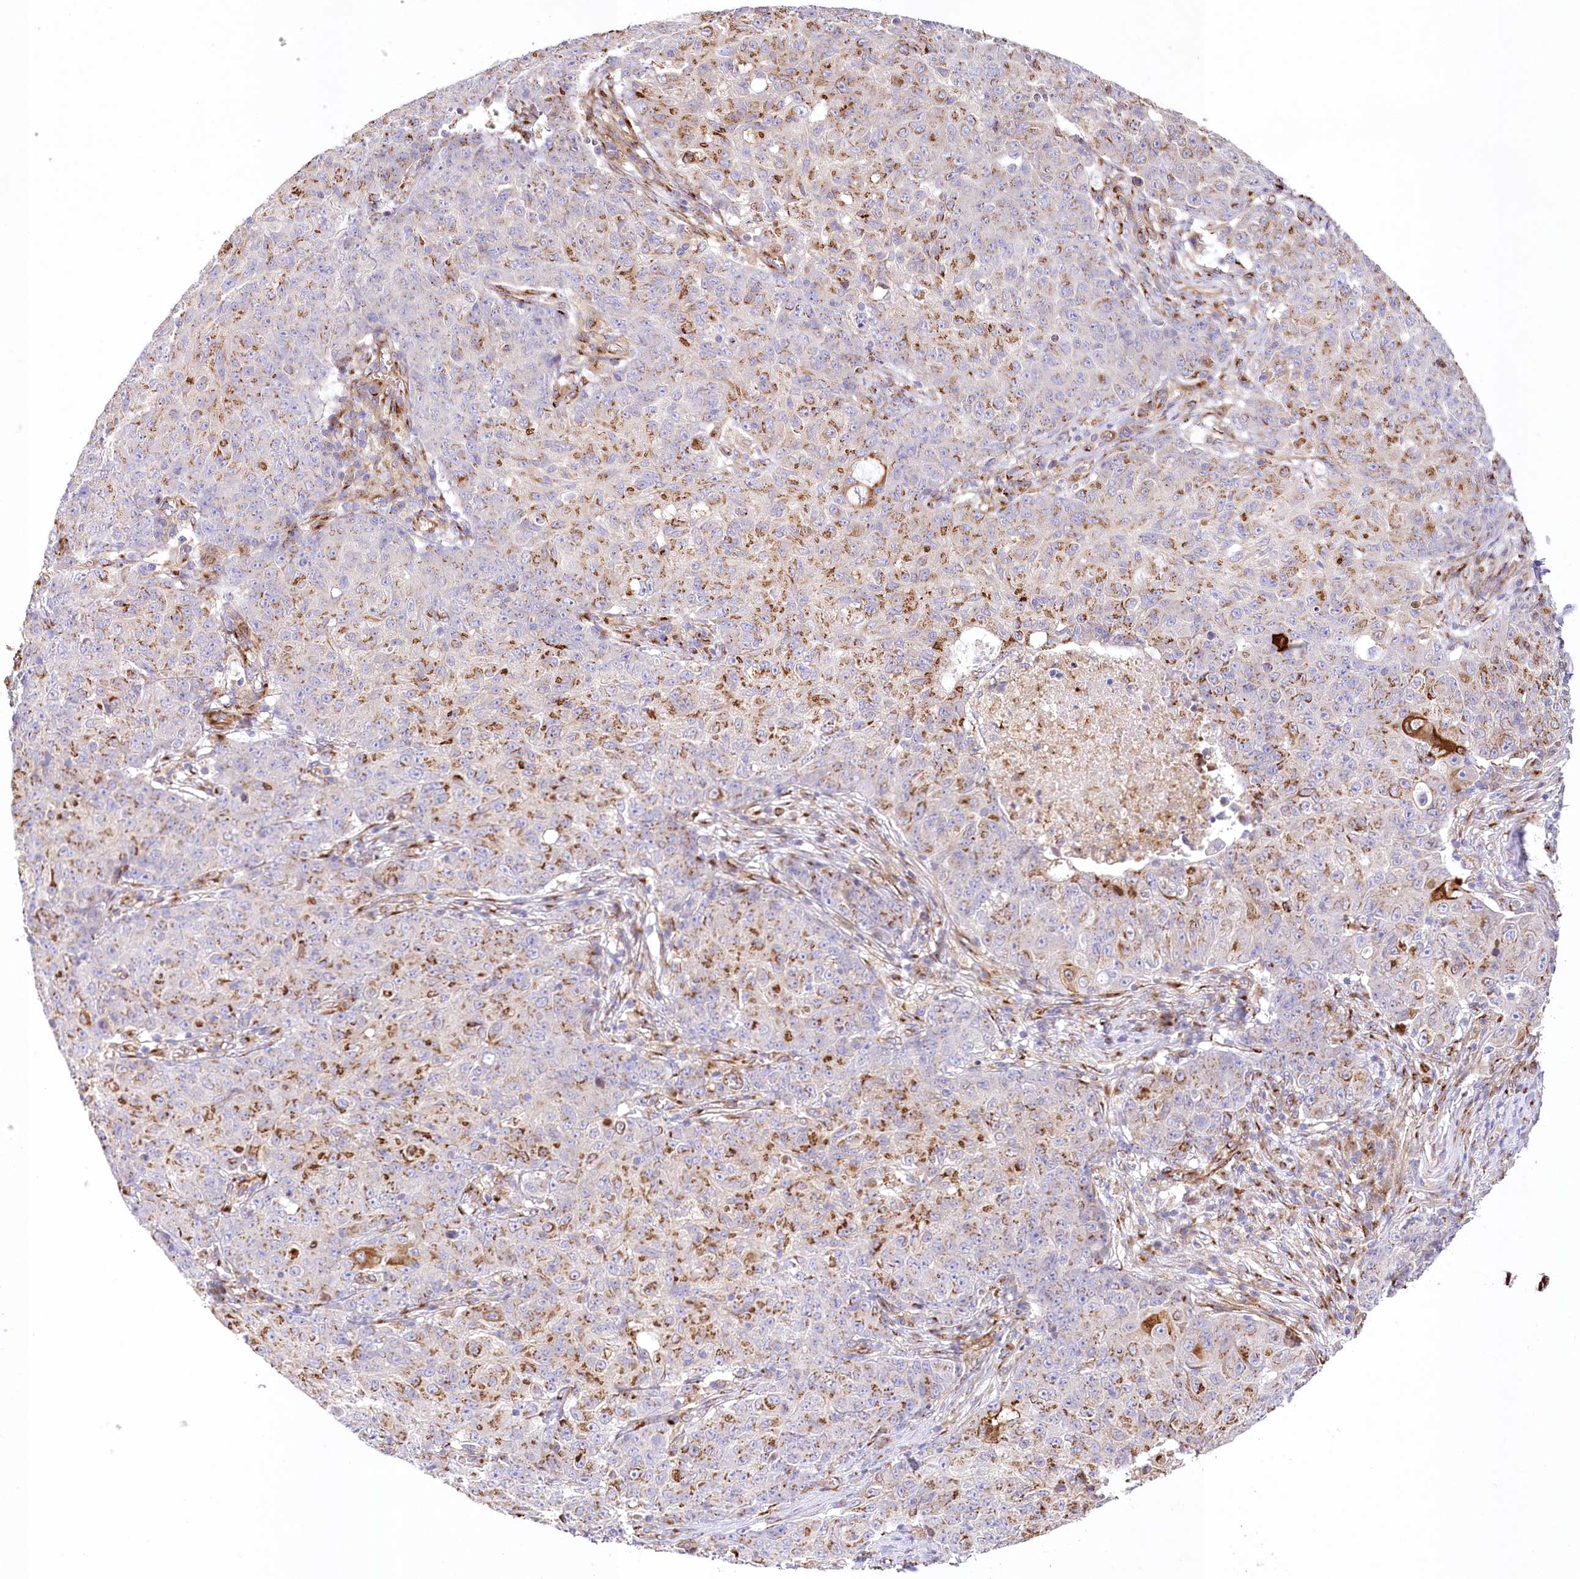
{"staining": {"intensity": "moderate", "quantity": "25%-75%", "location": "cytoplasmic/membranous"}, "tissue": "ovarian cancer", "cell_type": "Tumor cells", "image_type": "cancer", "snomed": [{"axis": "morphology", "description": "Carcinoma, endometroid"}, {"axis": "topography", "description": "Ovary"}], "caption": "Ovarian endometroid carcinoma stained for a protein (brown) shows moderate cytoplasmic/membranous positive positivity in approximately 25%-75% of tumor cells.", "gene": "ABRAXAS2", "patient": {"sex": "female", "age": 42}}